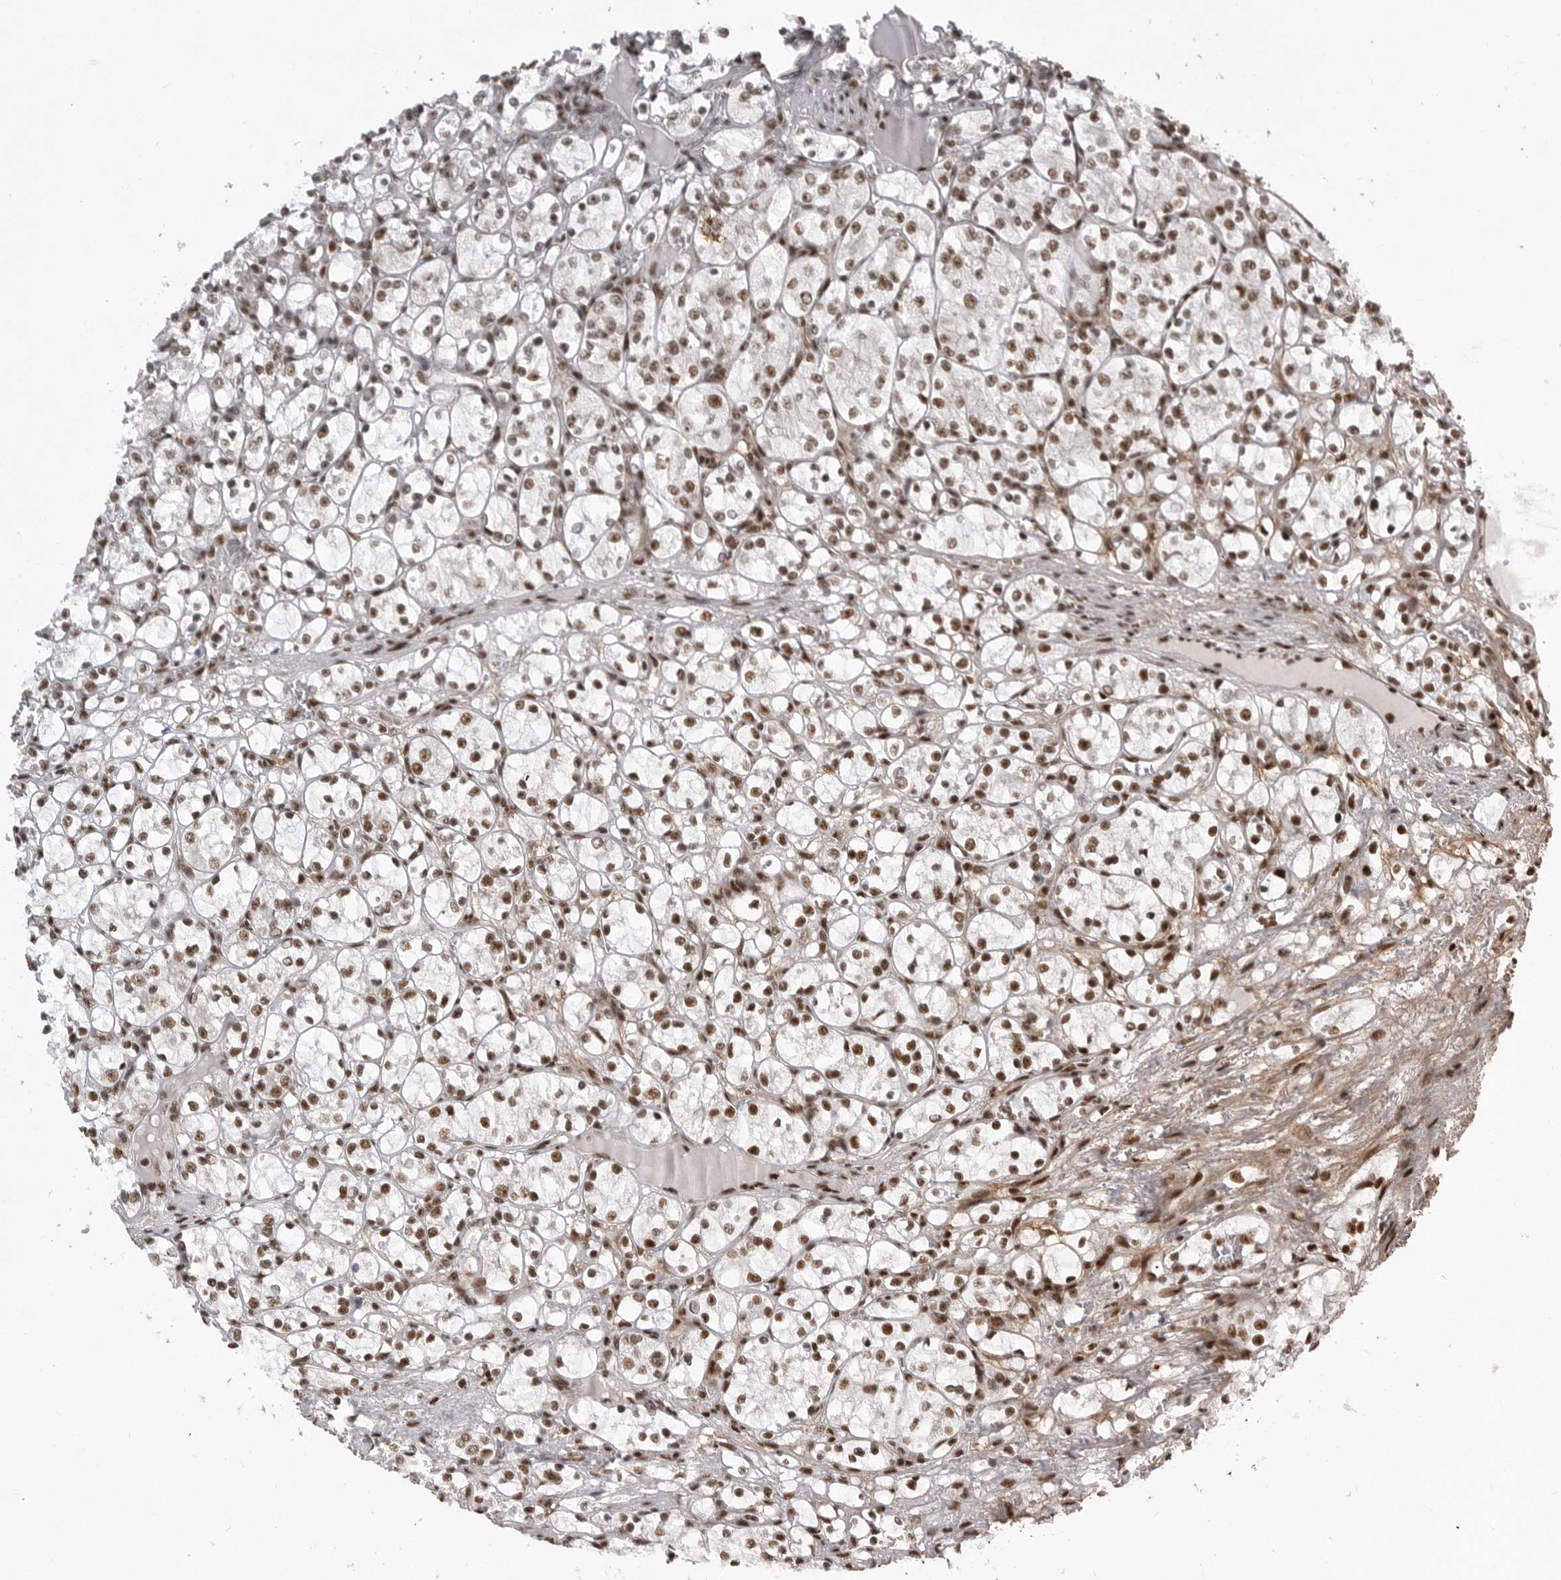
{"staining": {"intensity": "moderate", "quantity": "25%-75%", "location": "nuclear"}, "tissue": "renal cancer", "cell_type": "Tumor cells", "image_type": "cancer", "snomed": [{"axis": "morphology", "description": "Adenocarcinoma, NOS"}, {"axis": "topography", "description": "Kidney"}], "caption": "Brown immunohistochemical staining in human adenocarcinoma (renal) reveals moderate nuclear staining in approximately 25%-75% of tumor cells. Using DAB (3,3'-diaminobenzidine) (brown) and hematoxylin (blue) stains, captured at high magnification using brightfield microscopy.", "gene": "PPP1R8", "patient": {"sex": "female", "age": 69}}